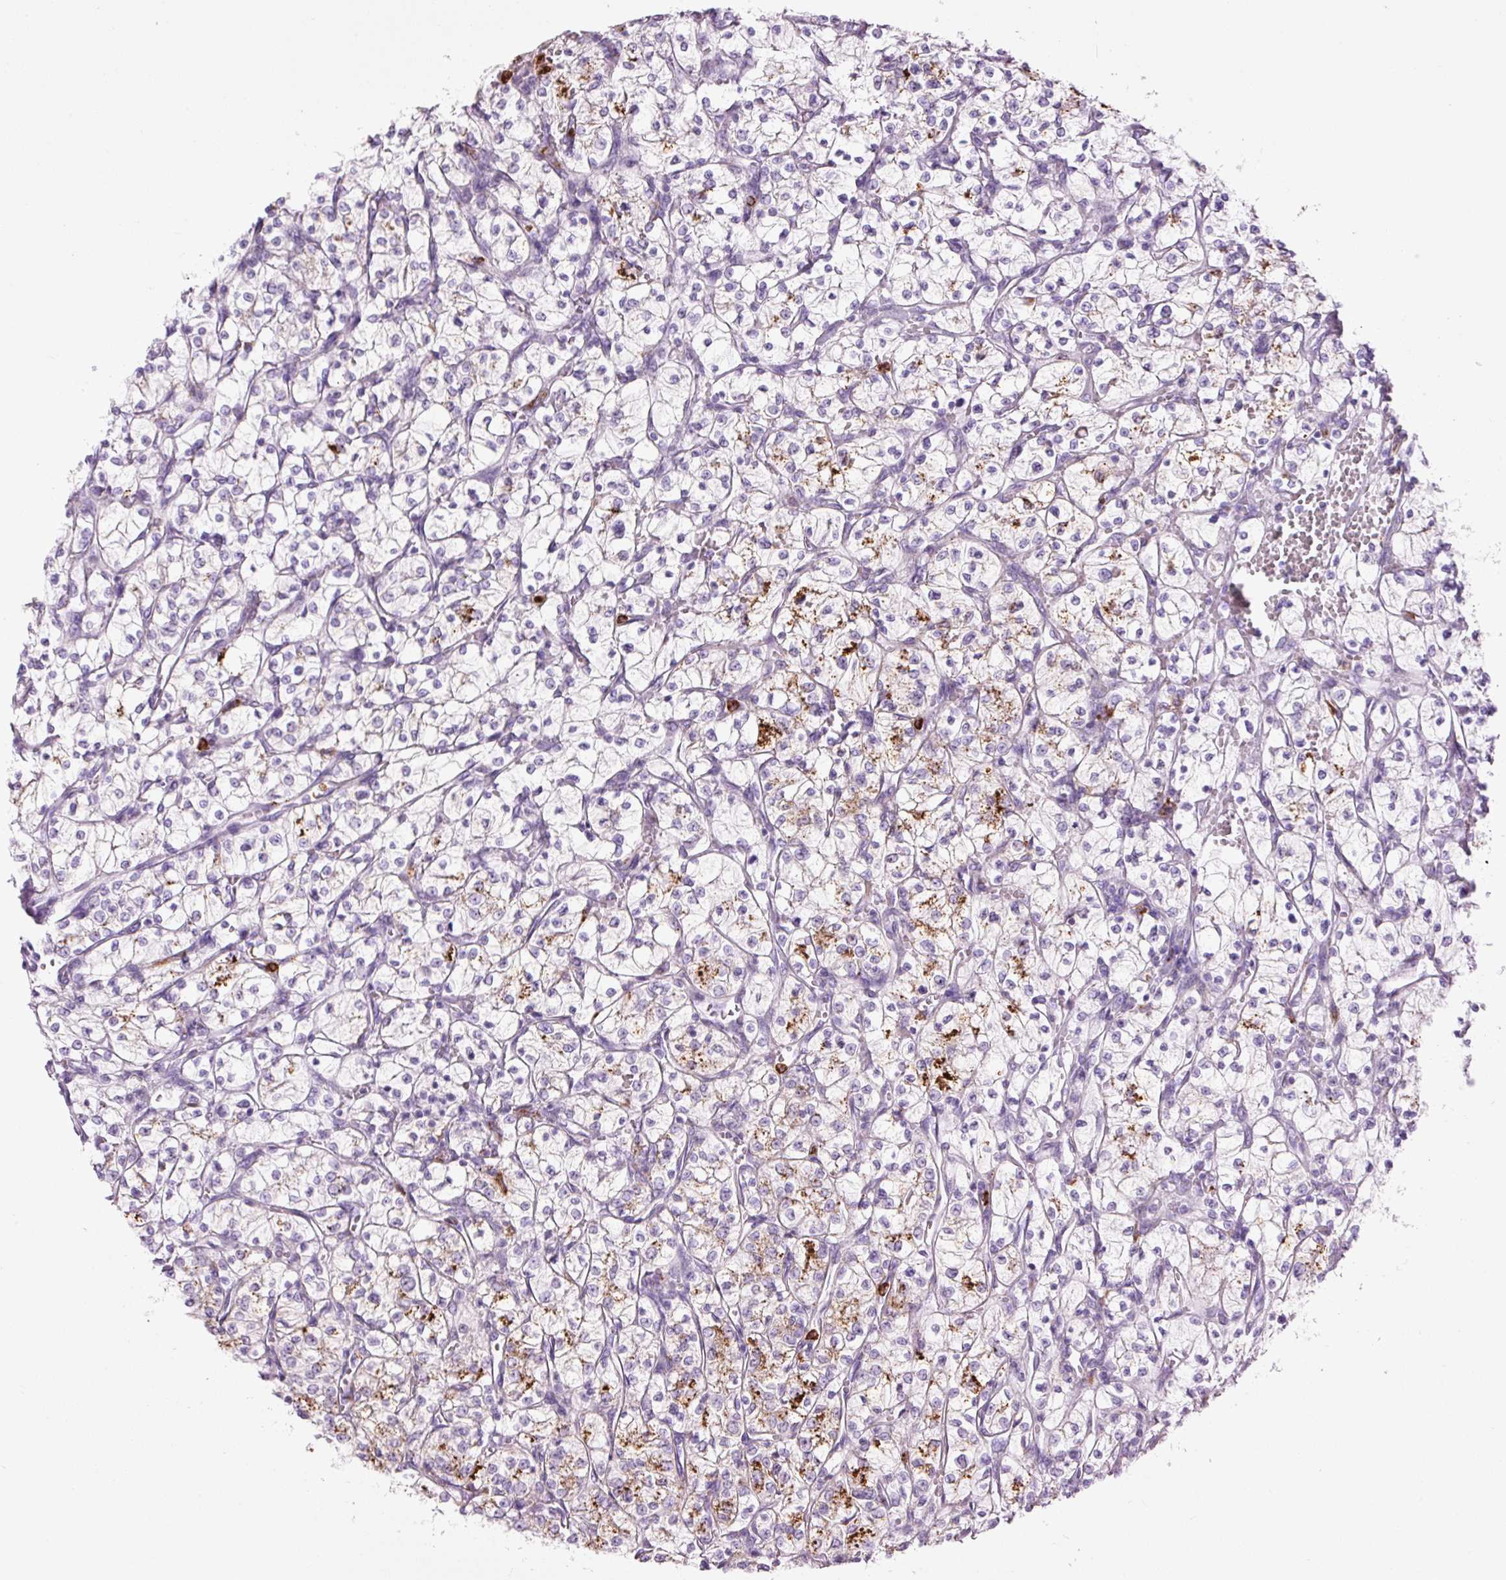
{"staining": {"intensity": "moderate", "quantity": "25%-75%", "location": "cytoplasmic/membranous"}, "tissue": "renal cancer", "cell_type": "Tumor cells", "image_type": "cancer", "snomed": [{"axis": "morphology", "description": "Adenocarcinoma, NOS"}, {"axis": "topography", "description": "Kidney"}], "caption": "Immunohistochemistry photomicrograph of renal cancer stained for a protein (brown), which exhibits medium levels of moderate cytoplasmic/membranous expression in approximately 25%-75% of tumor cells.", "gene": "LYZ", "patient": {"sex": "female", "age": 64}}